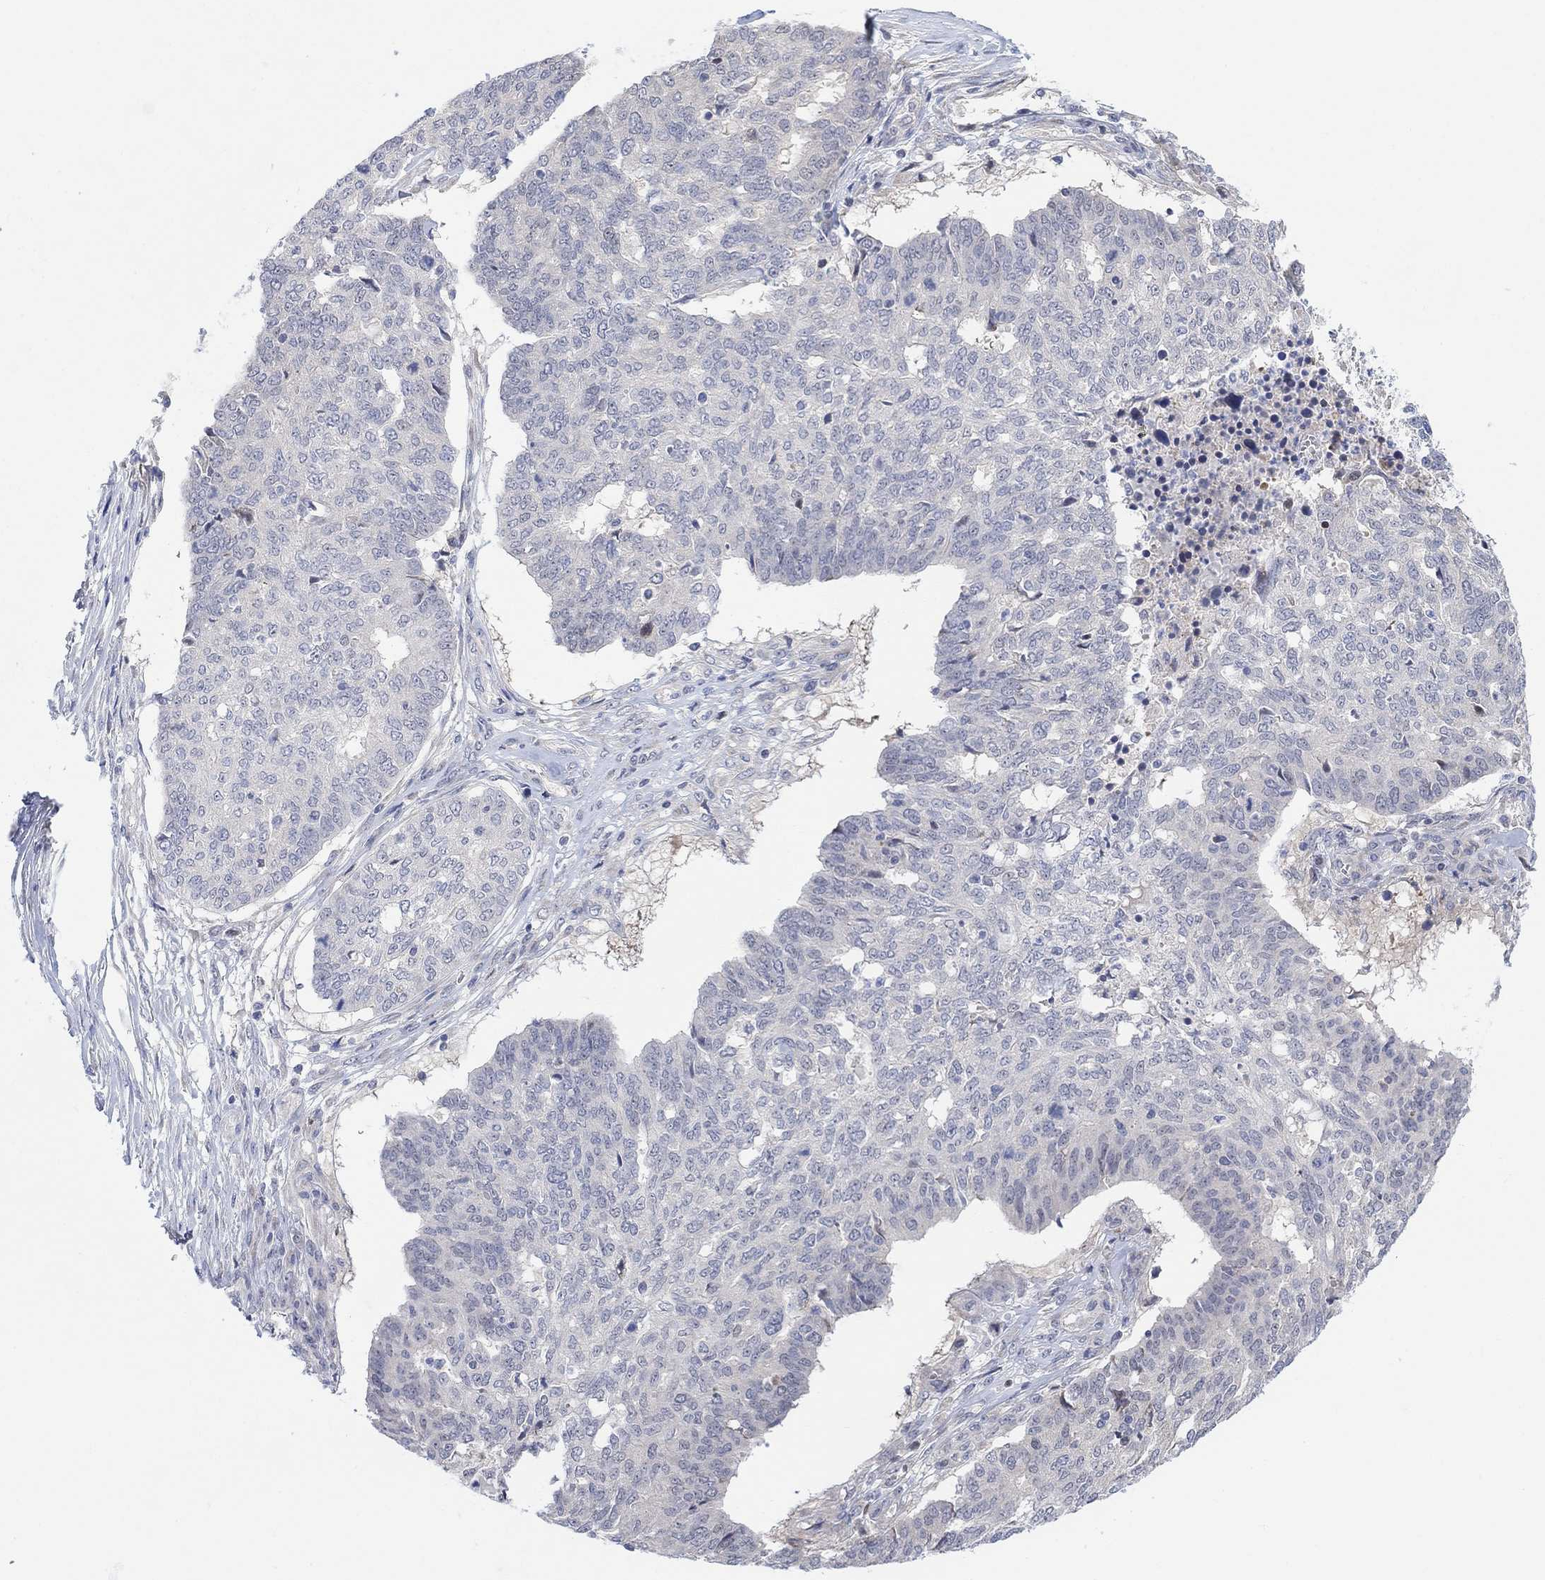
{"staining": {"intensity": "negative", "quantity": "none", "location": "none"}, "tissue": "ovarian cancer", "cell_type": "Tumor cells", "image_type": "cancer", "snomed": [{"axis": "morphology", "description": "Cystadenocarcinoma, serous, NOS"}, {"axis": "topography", "description": "Ovary"}], "caption": "Tumor cells show no significant positivity in ovarian cancer.", "gene": "CNTF", "patient": {"sex": "female", "age": 67}}